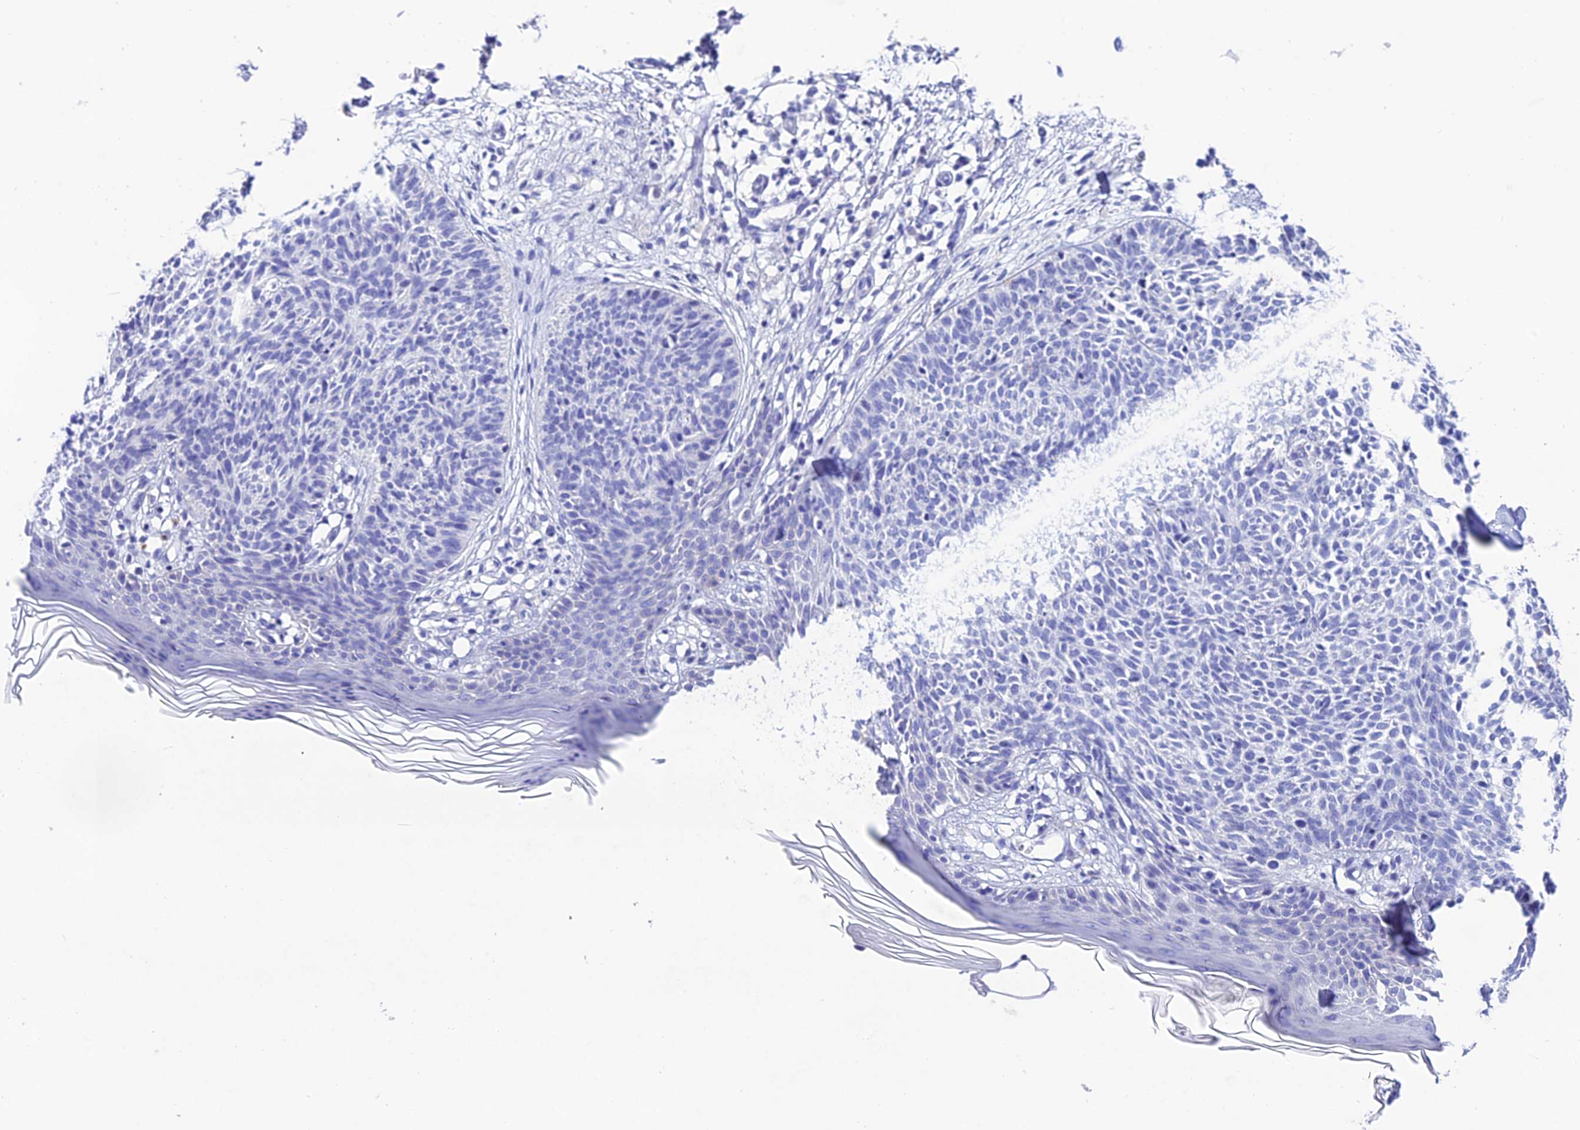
{"staining": {"intensity": "negative", "quantity": "none", "location": "none"}, "tissue": "skin cancer", "cell_type": "Tumor cells", "image_type": "cancer", "snomed": [{"axis": "morphology", "description": "Basal cell carcinoma"}, {"axis": "topography", "description": "Skin"}], "caption": "Immunohistochemistry (IHC) of human skin cancer displays no staining in tumor cells. (Brightfield microscopy of DAB (3,3'-diaminobenzidine) immunohistochemistry (IHC) at high magnification).", "gene": "NLRP6", "patient": {"sex": "female", "age": 66}}